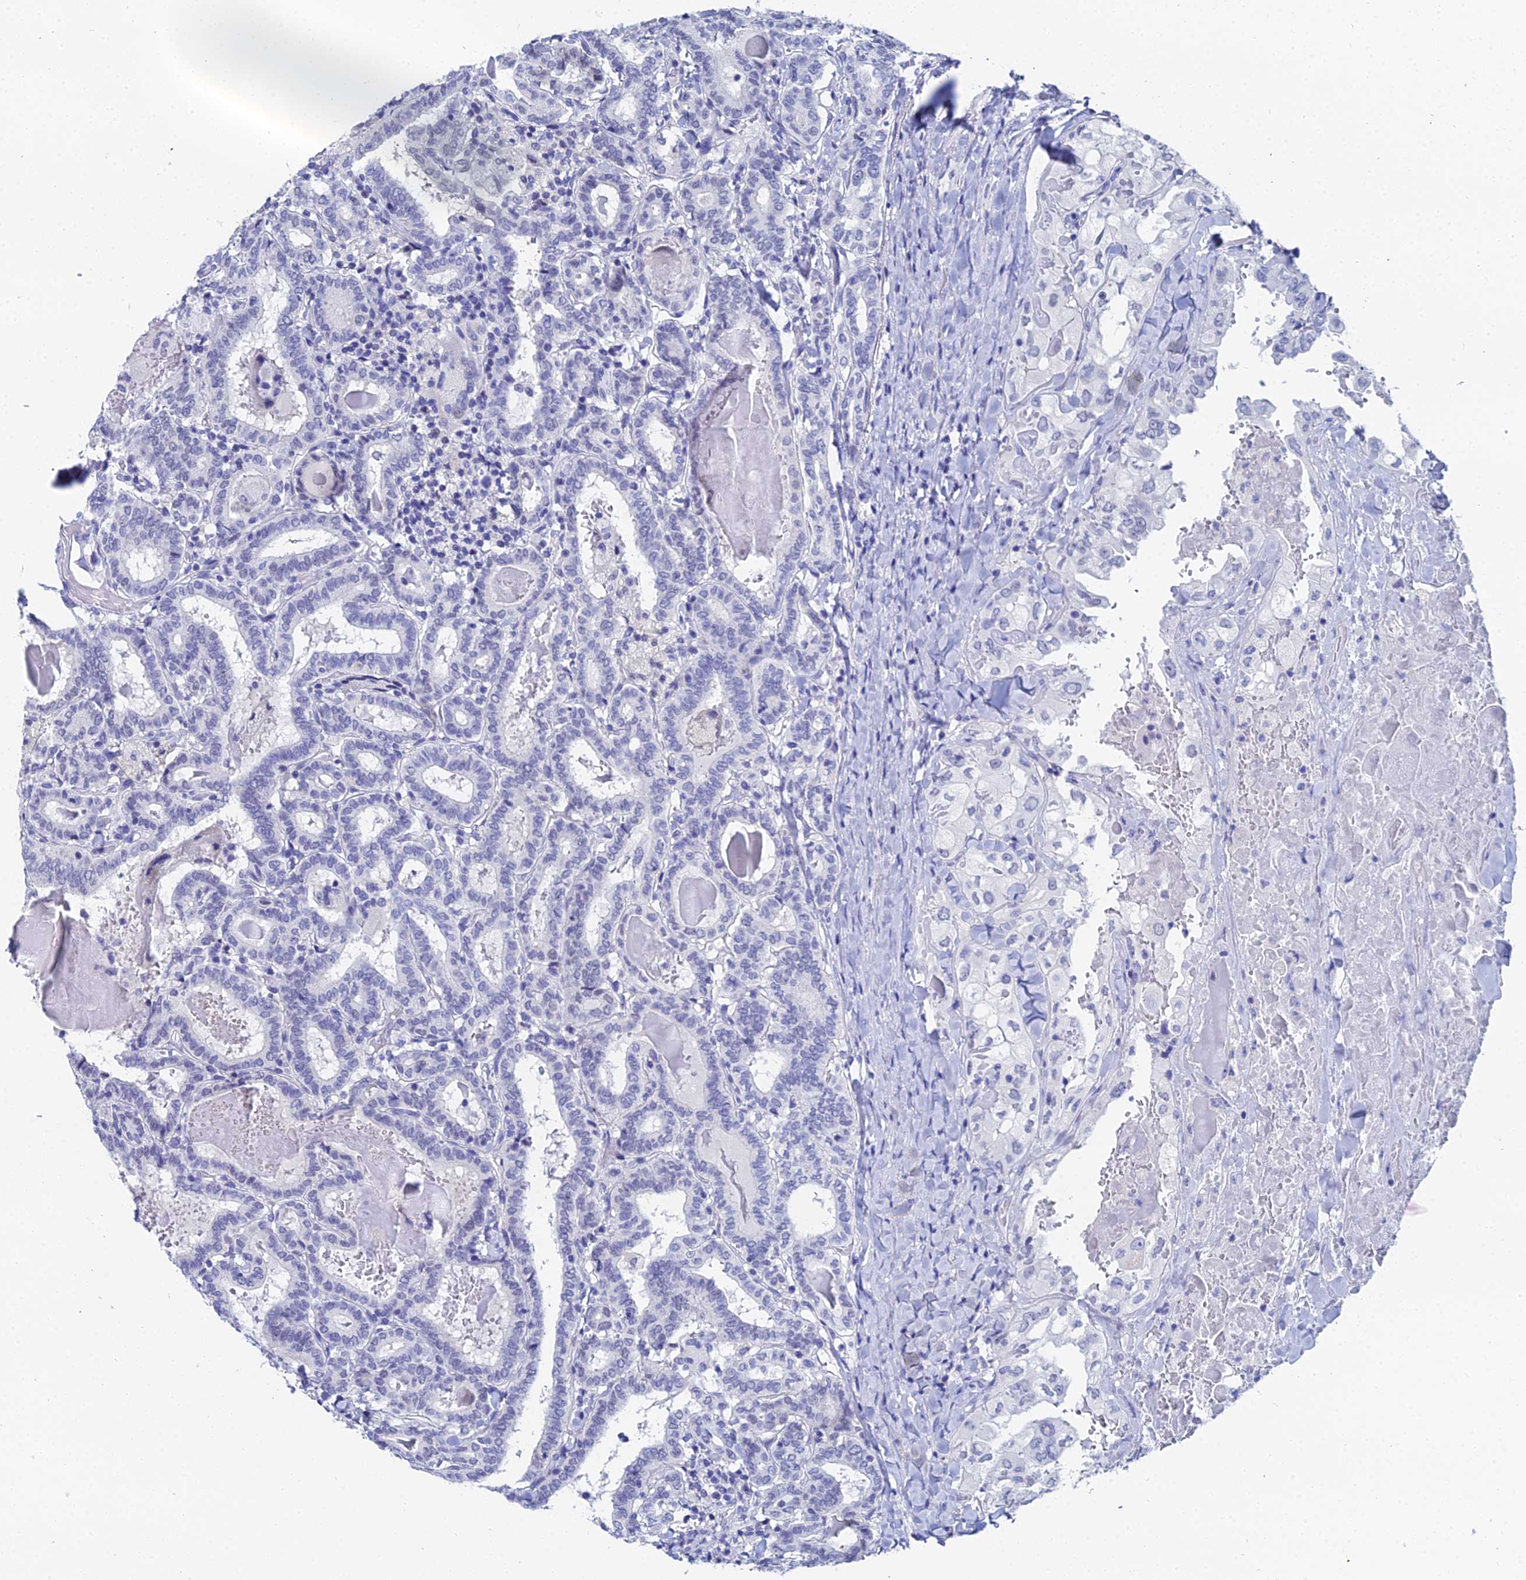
{"staining": {"intensity": "negative", "quantity": "none", "location": "none"}, "tissue": "thyroid cancer", "cell_type": "Tumor cells", "image_type": "cancer", "snomed": [{"axis": "morphology", "description": "Papillary adenocarcinoma, NOS"}, {"axis": "topography", "description": "Thyroid gland"}], "caption": "High power microscopy image of an immunohistochemistry (IHC) micrograph of thyroid cancer (papillary adenocarcinoma), revealing no significant staining in tumor cells.", "gene": "OCM", "patient": {"sex": "female", "age": 72}}